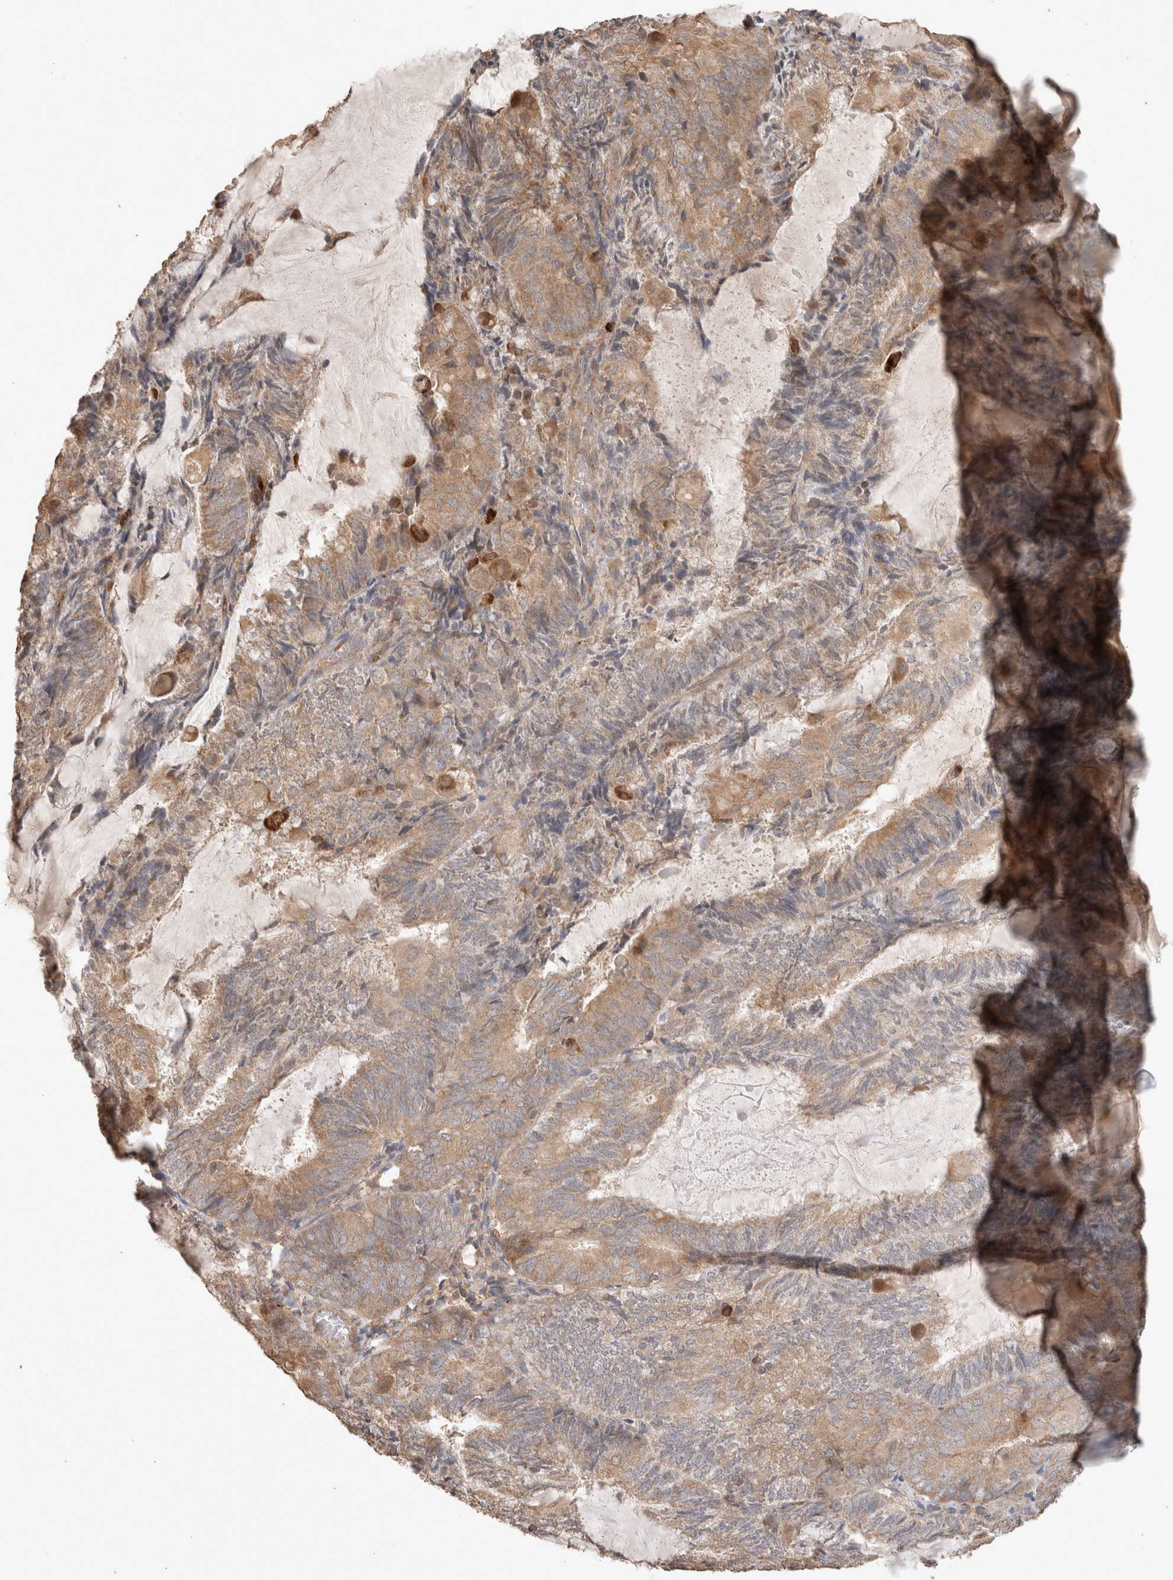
{"staining": {"intensity": "moderate", "quantity": ">75%", "location": "cytoplasmic/membranous"}, "tissue": "endometrial cancer", "cell_type": "Tumor cells", "image_type": "cancer", "snomed": [{"axis": "morphology", "description": "Adenocarcinoma, NOS"}, {"axis": "topography", "description": "Endometrium"}], "caption": "Immunohistochemical staining of endometrial cancer (adenocarcinoma) shows moderate cytoplasmic/membranous protein positivity in about >75% of tumor cells.", "gene": "HROB", "patient": {"sex": "female", "age": 81}}